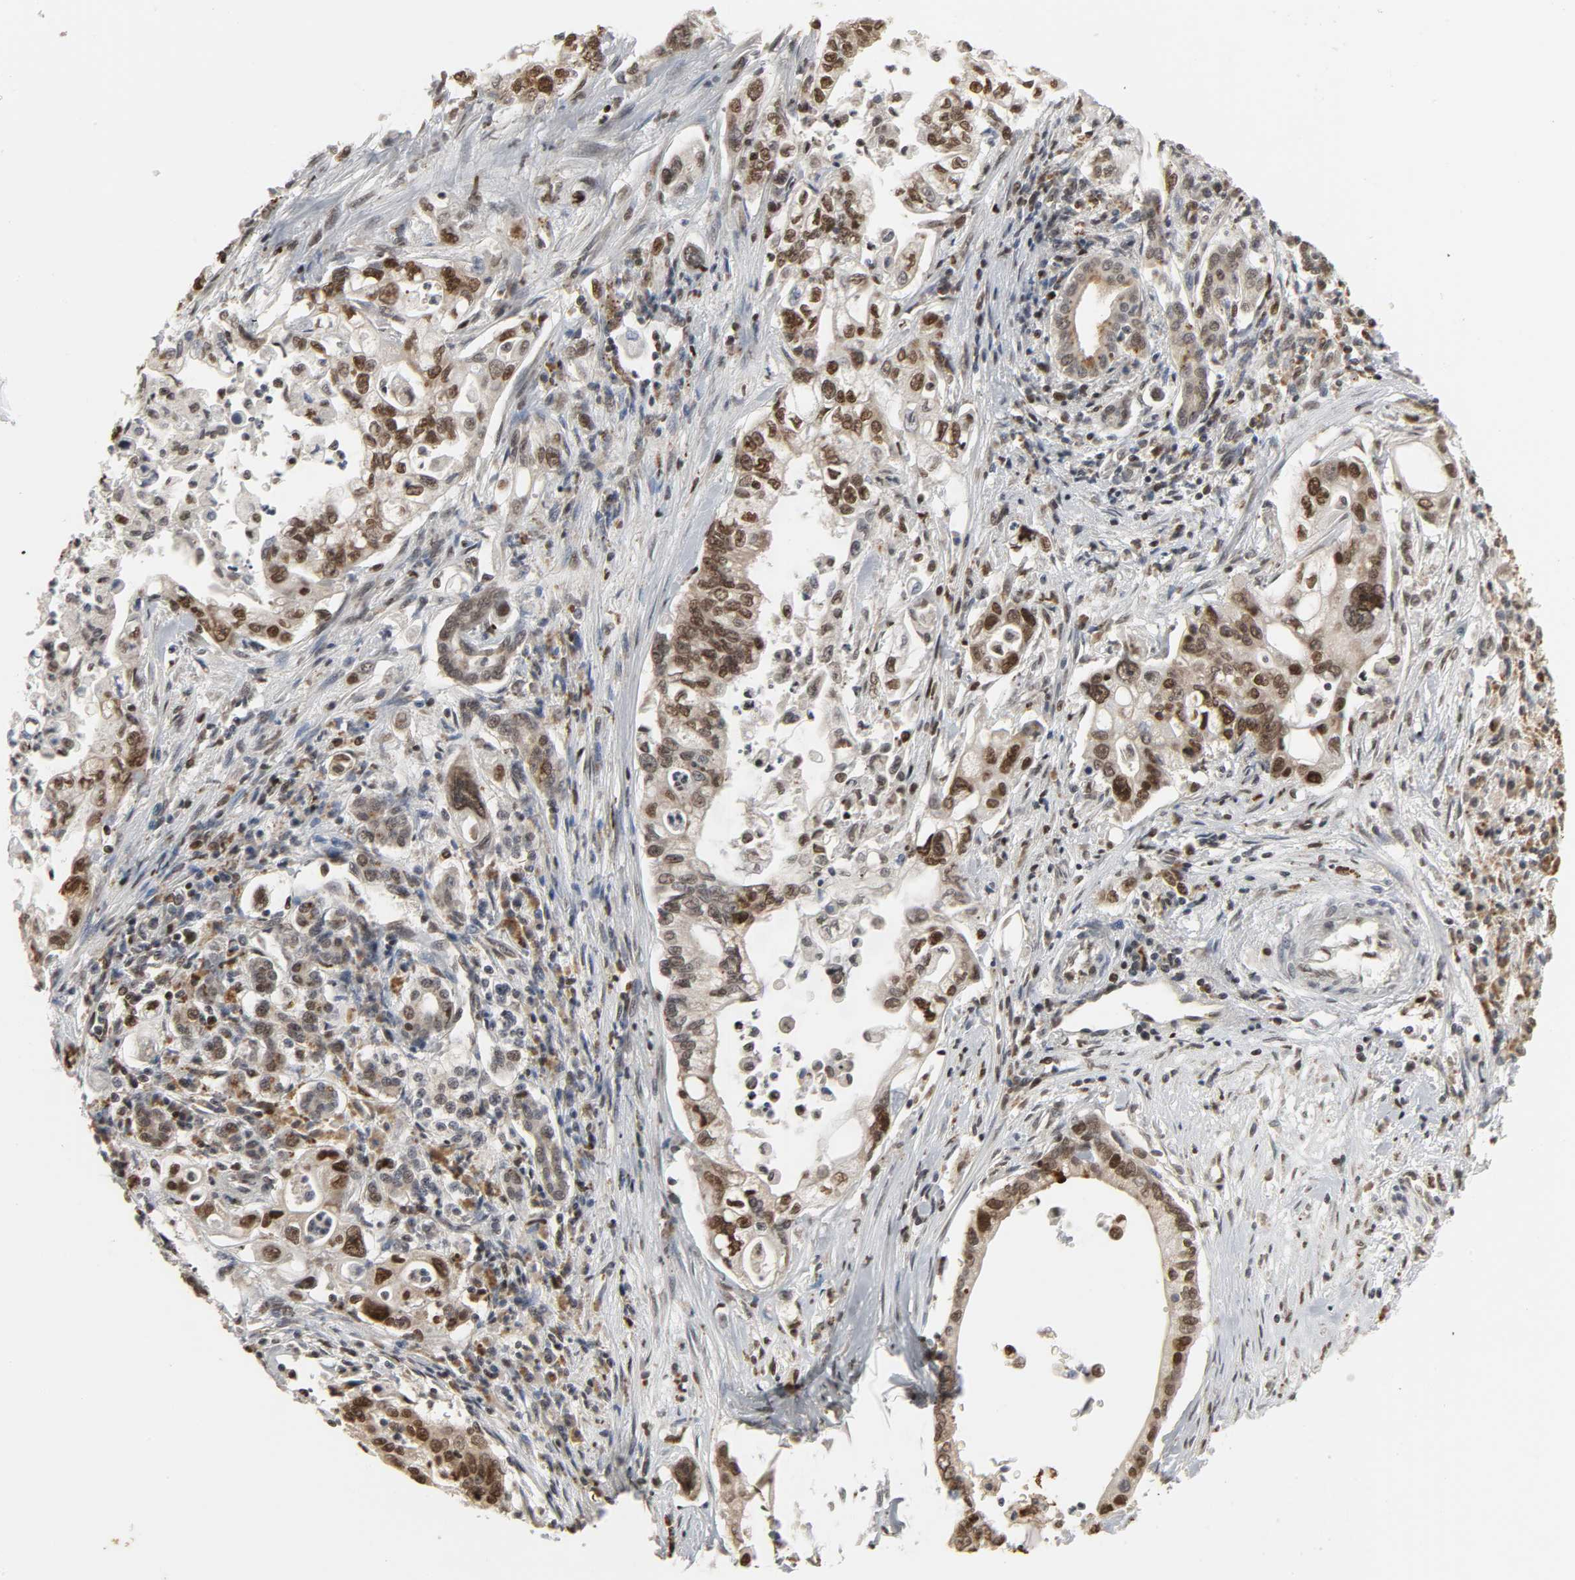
{"staining": {"intensity": "weak", "quantity": ">75%", "location": "nuclear"}, "tissue": "pancreatic cancer", "cell_type": "Tumor cells", "image_type": "cancer", "snomed": [{"axis": "morphology", "description": "Normal tissue, NOS"}, {"axis": "topography", "description": "Pancreas"}], "caption": "A brown stain shows weak nuclear staining of a protein in human pancreatic cancer tumor cells.", "gene": "DAZAP1", "patient": {"sex": "male", "age": 42}}